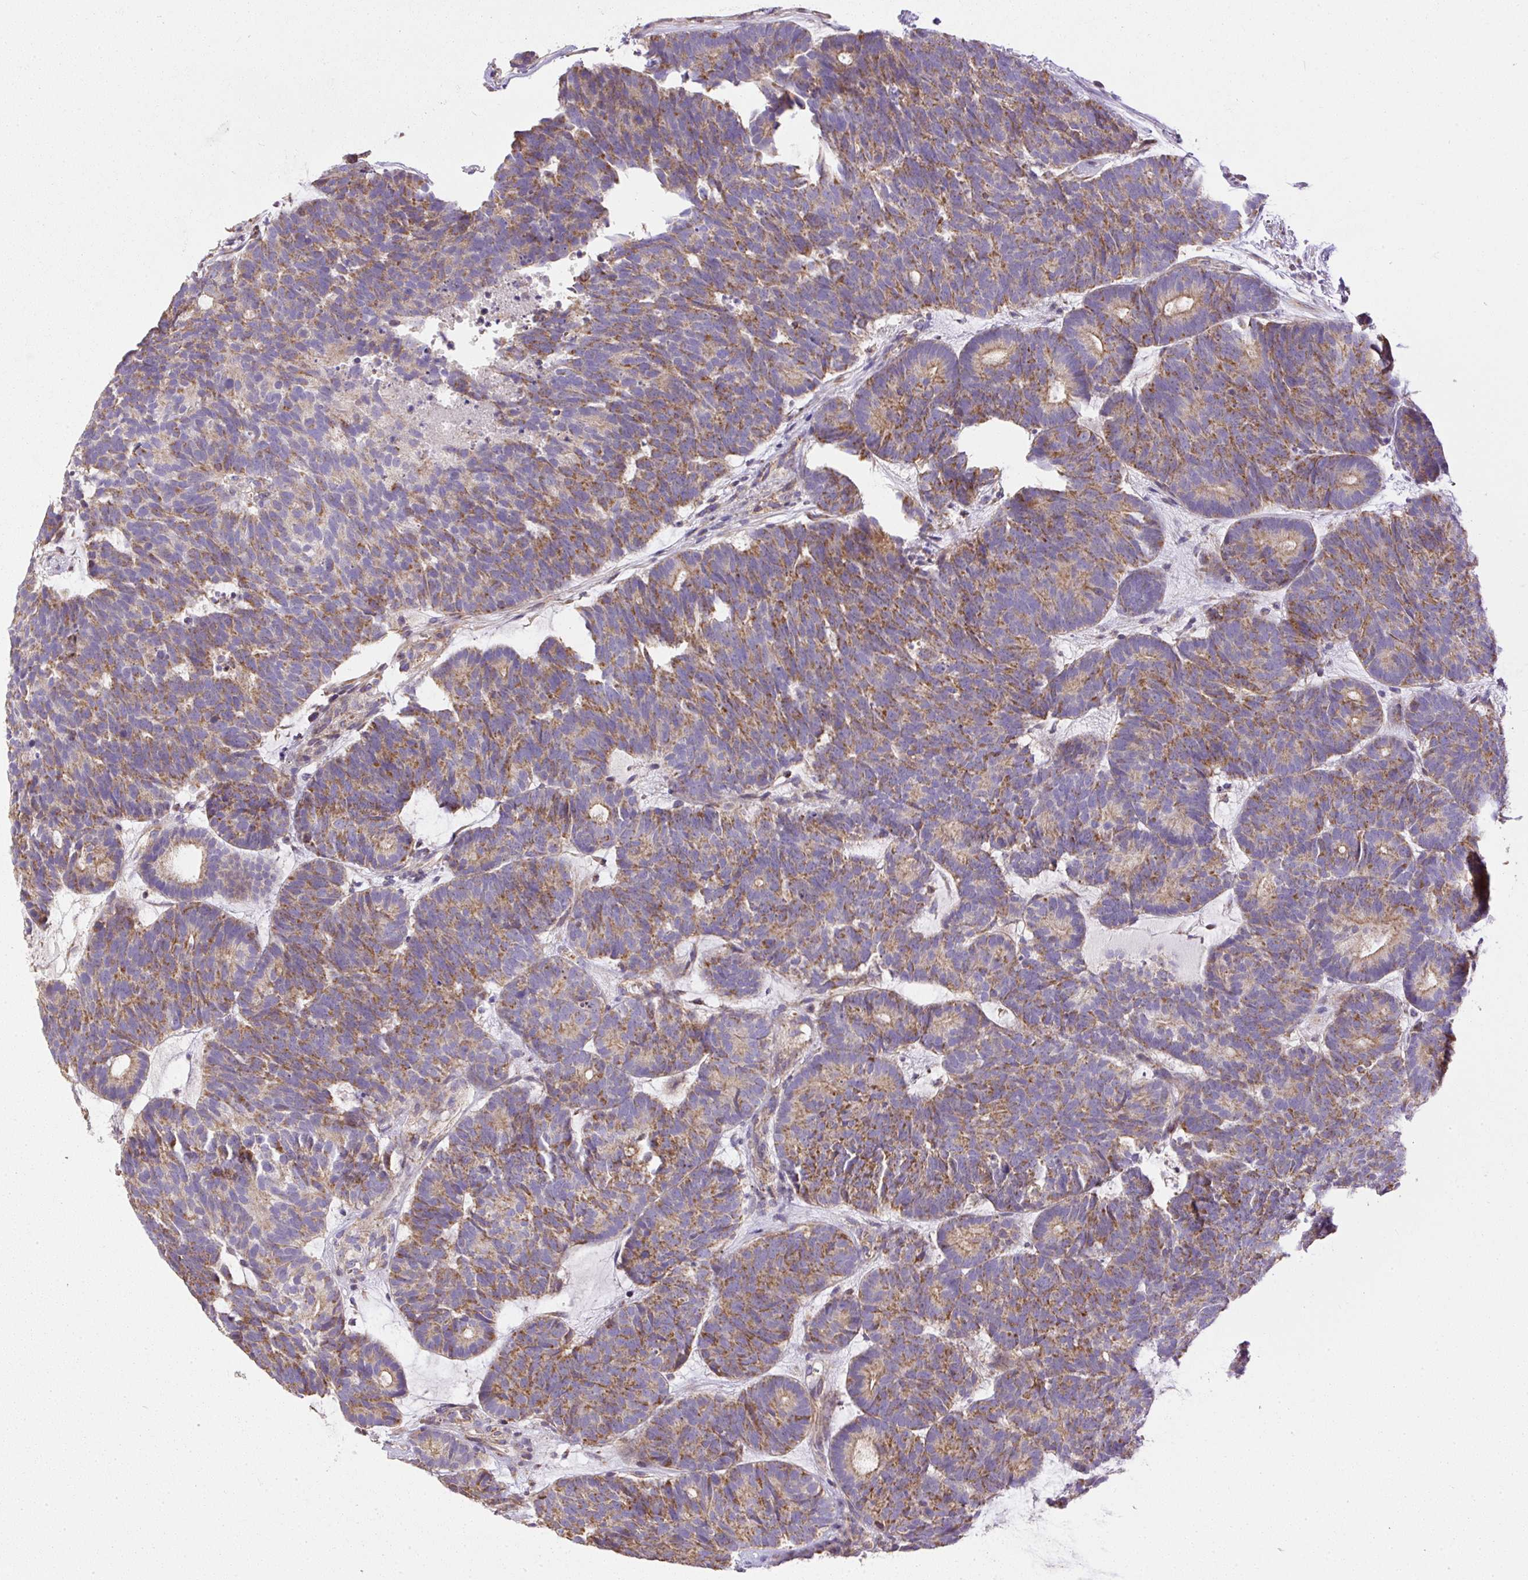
{"staining": {"intensity": "moderate", "quantity": ">75%", "location": "cytoplasmic/membranous"}, "tissue": "head and neck cancer", "cell_type": "Tumor cells", "image_type": "cancer", "snomed": [{"axis": "morphology", "description": "Adenocarcinoma, NOS"}, {"axis": "topography", "description": "Head-Neck"}], "caption": "A high-resolution photomicrograph shows immunohistochemistry staining of head and neck cancer (adenocarcinoma), which exhibits moderate cytoplasmic/membranous positivity in about >75% of tumor cells.", "gene": "NDUFAF2", "patient": {"sex": "female", "age": 81}}